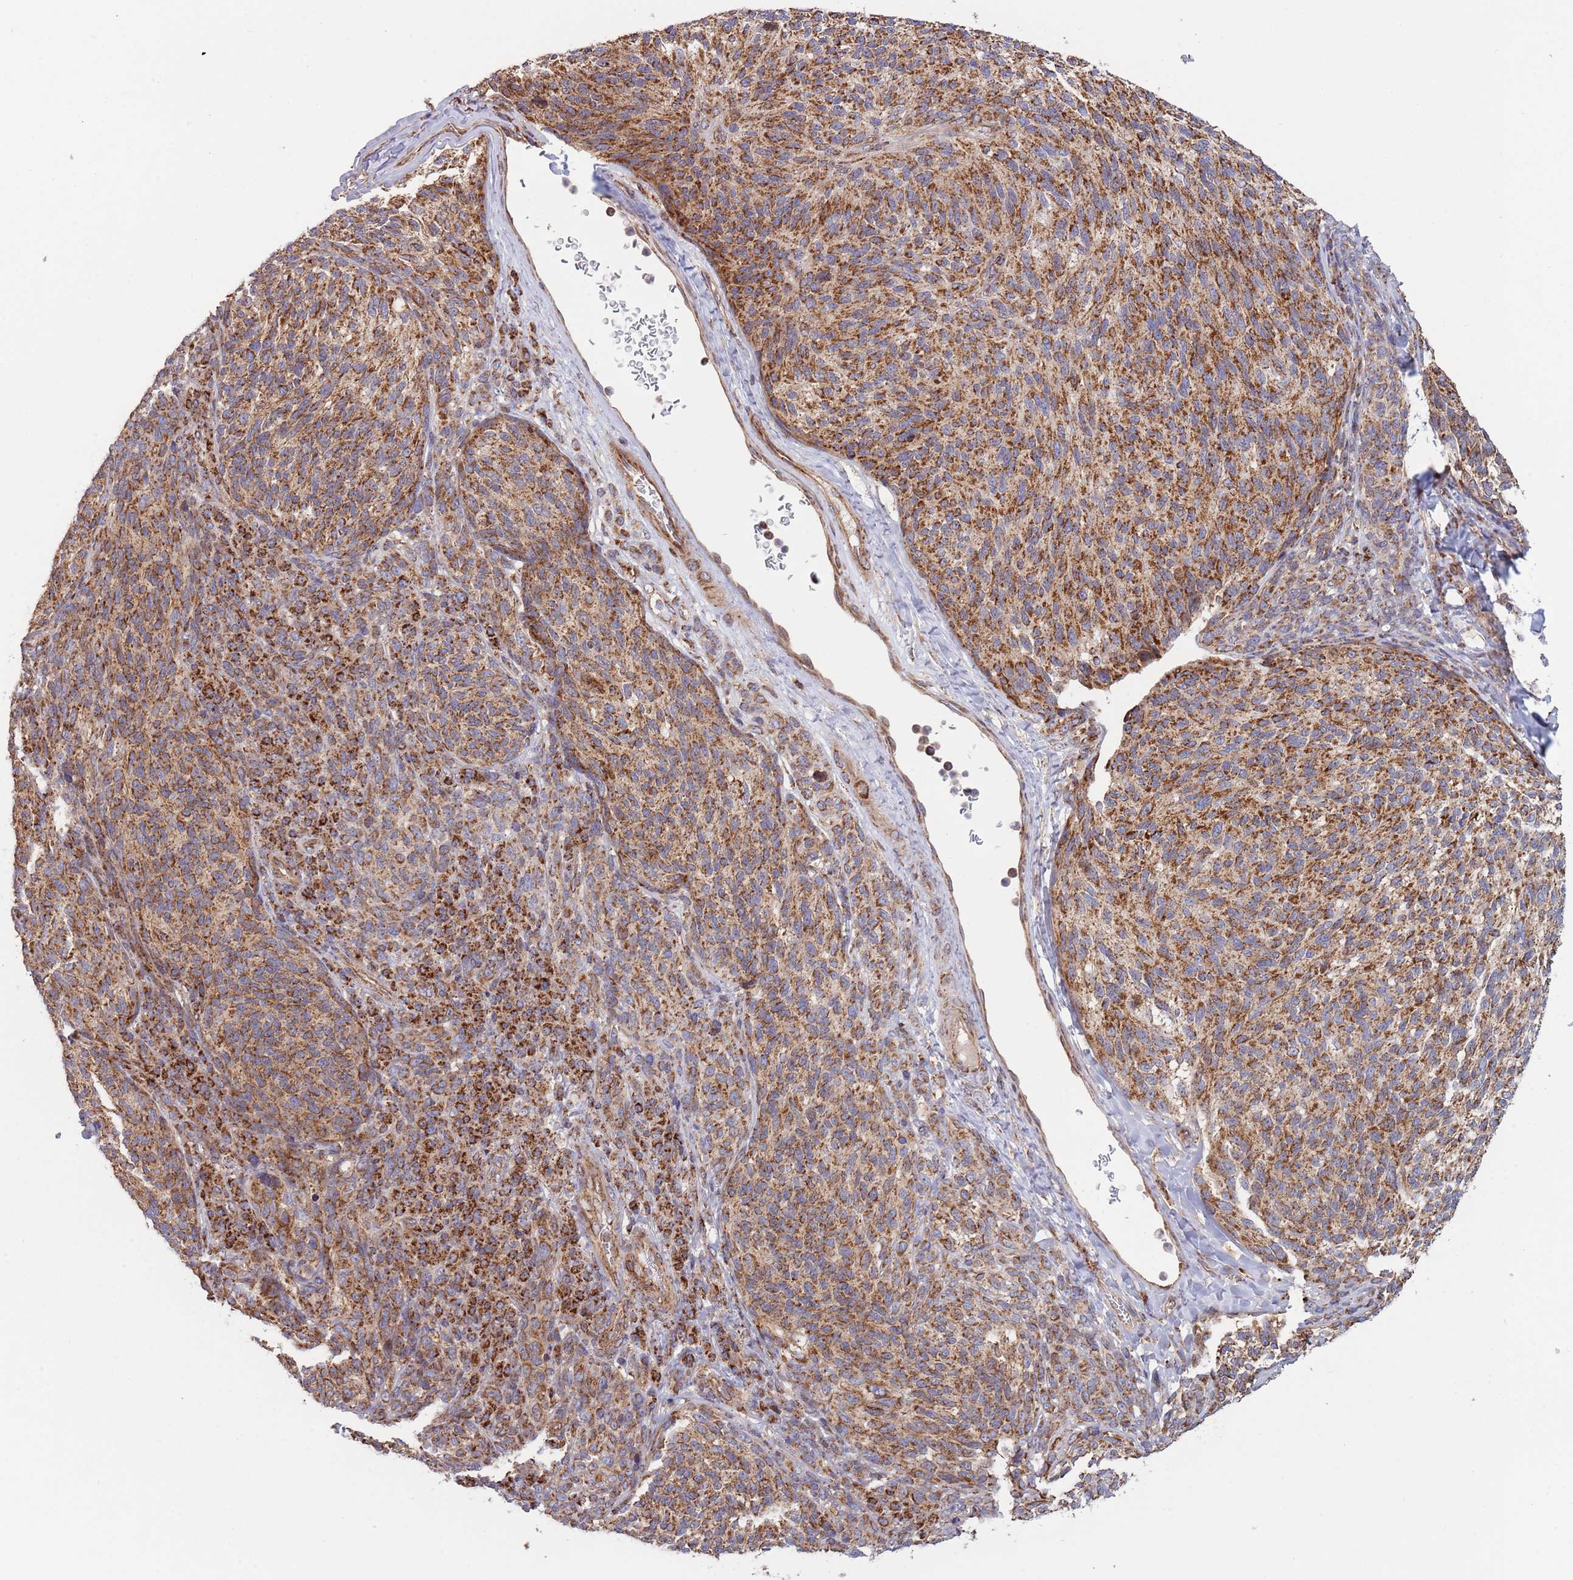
{"staining": {"intensity": "strong", "quantity": ">75%", "location": "cytoplasmic/membranous"}, "tissue": "melanoma", "cell_type": "Tumor cells", "image_type": "cancer", "snomed": [{"axis": "morphology", "description": "Malignant melanoma, NOS"}, {"axis": "topography", "description": "Skin"}], "caption": "DAB immunohistochemical staining of human melanoma displays strong cytoplasmic/membranous protein positivity in approximately >75% of tumor cells.", "gene": "ATP5PD", "patient": {"sex": "female", "age": 73}}